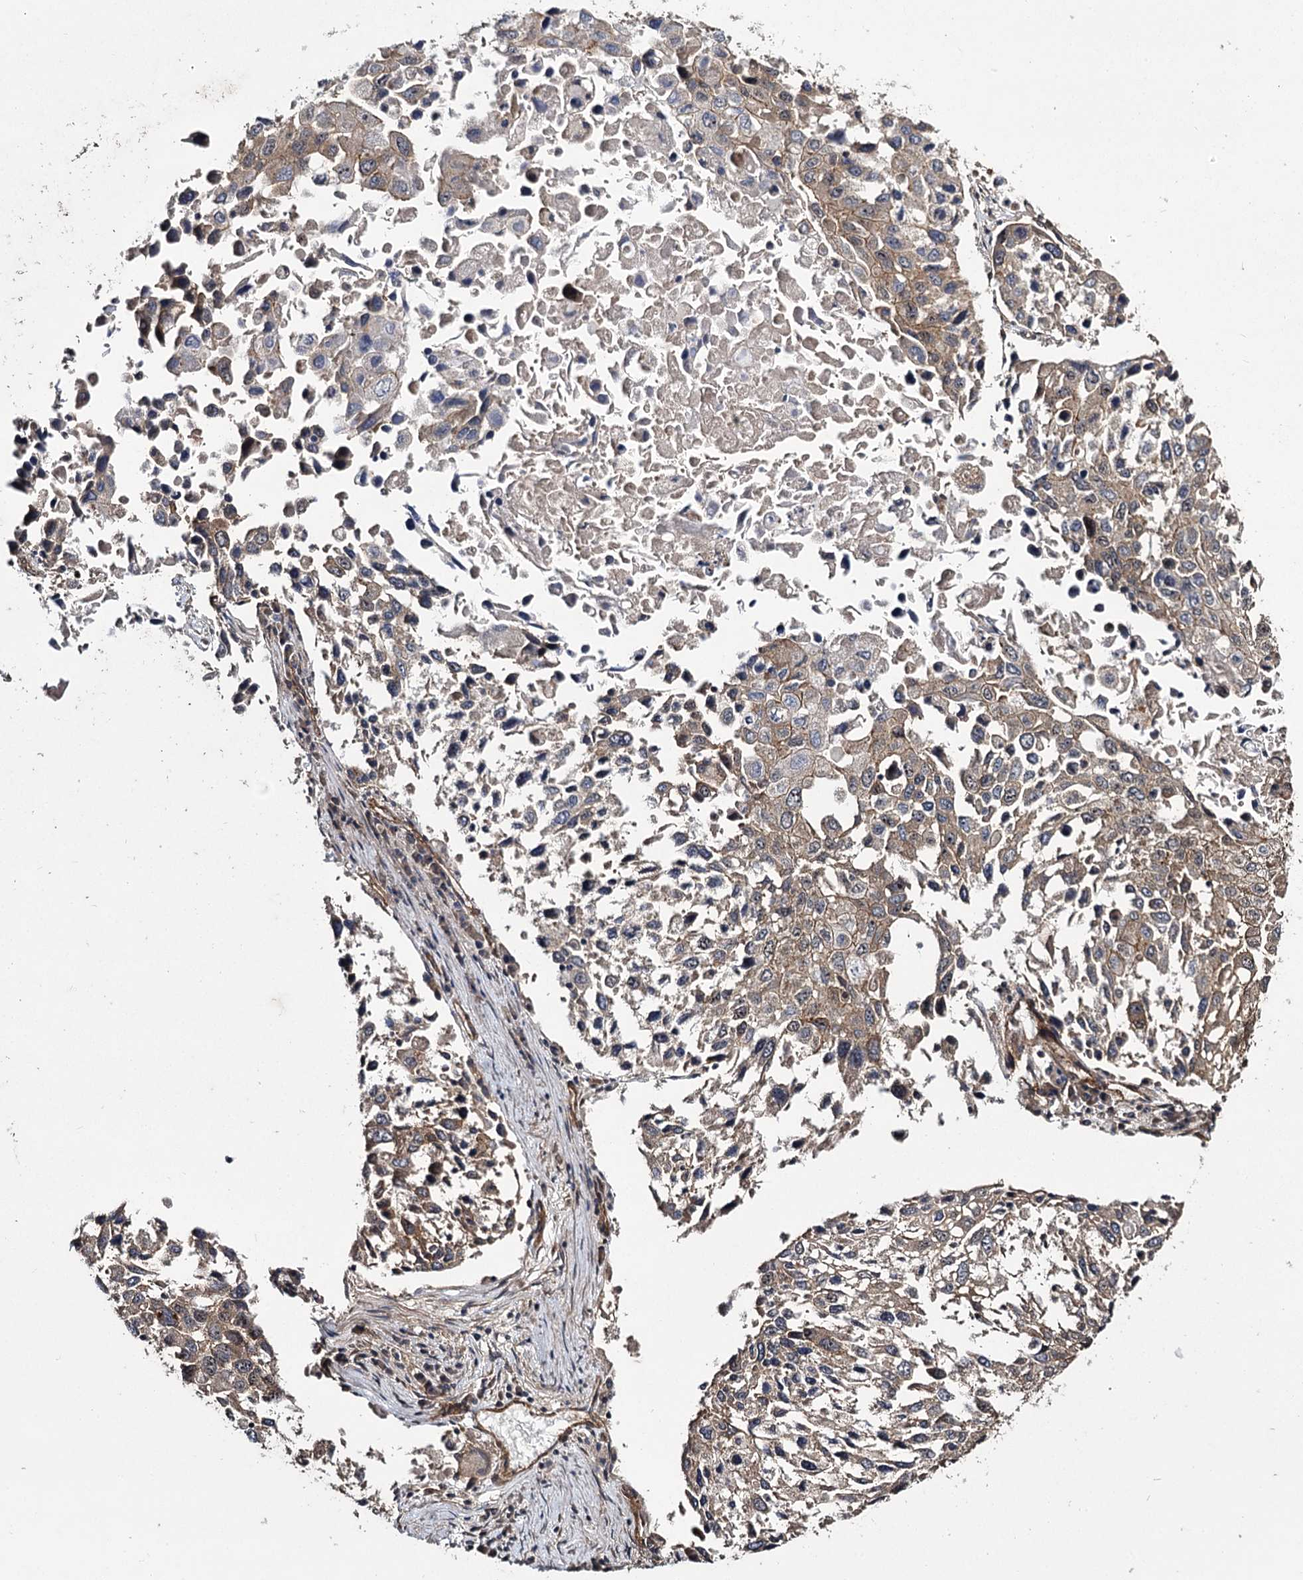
{"staining": {"intensity": "moderate", "quantity": "25%-75%", "location": "cytoplasmic/membranous"}, "tissue": "lung cancer", "cell_type": "Tumor cells", "image_type": "cancer", "snomed": [{"axis": "morphology", "description": "Squamous cell carcinoma, NOS"}, {"axis": "topography", "description": "Lung"}], "caption": "Human lung cancer stained for a protein (brown) reveals moderate cytoplasmic/membranous positive expression in about 25%-75% of tumor cells.", "gene": "MYO1C", "patient": {"sex": "male", "age": 65}}